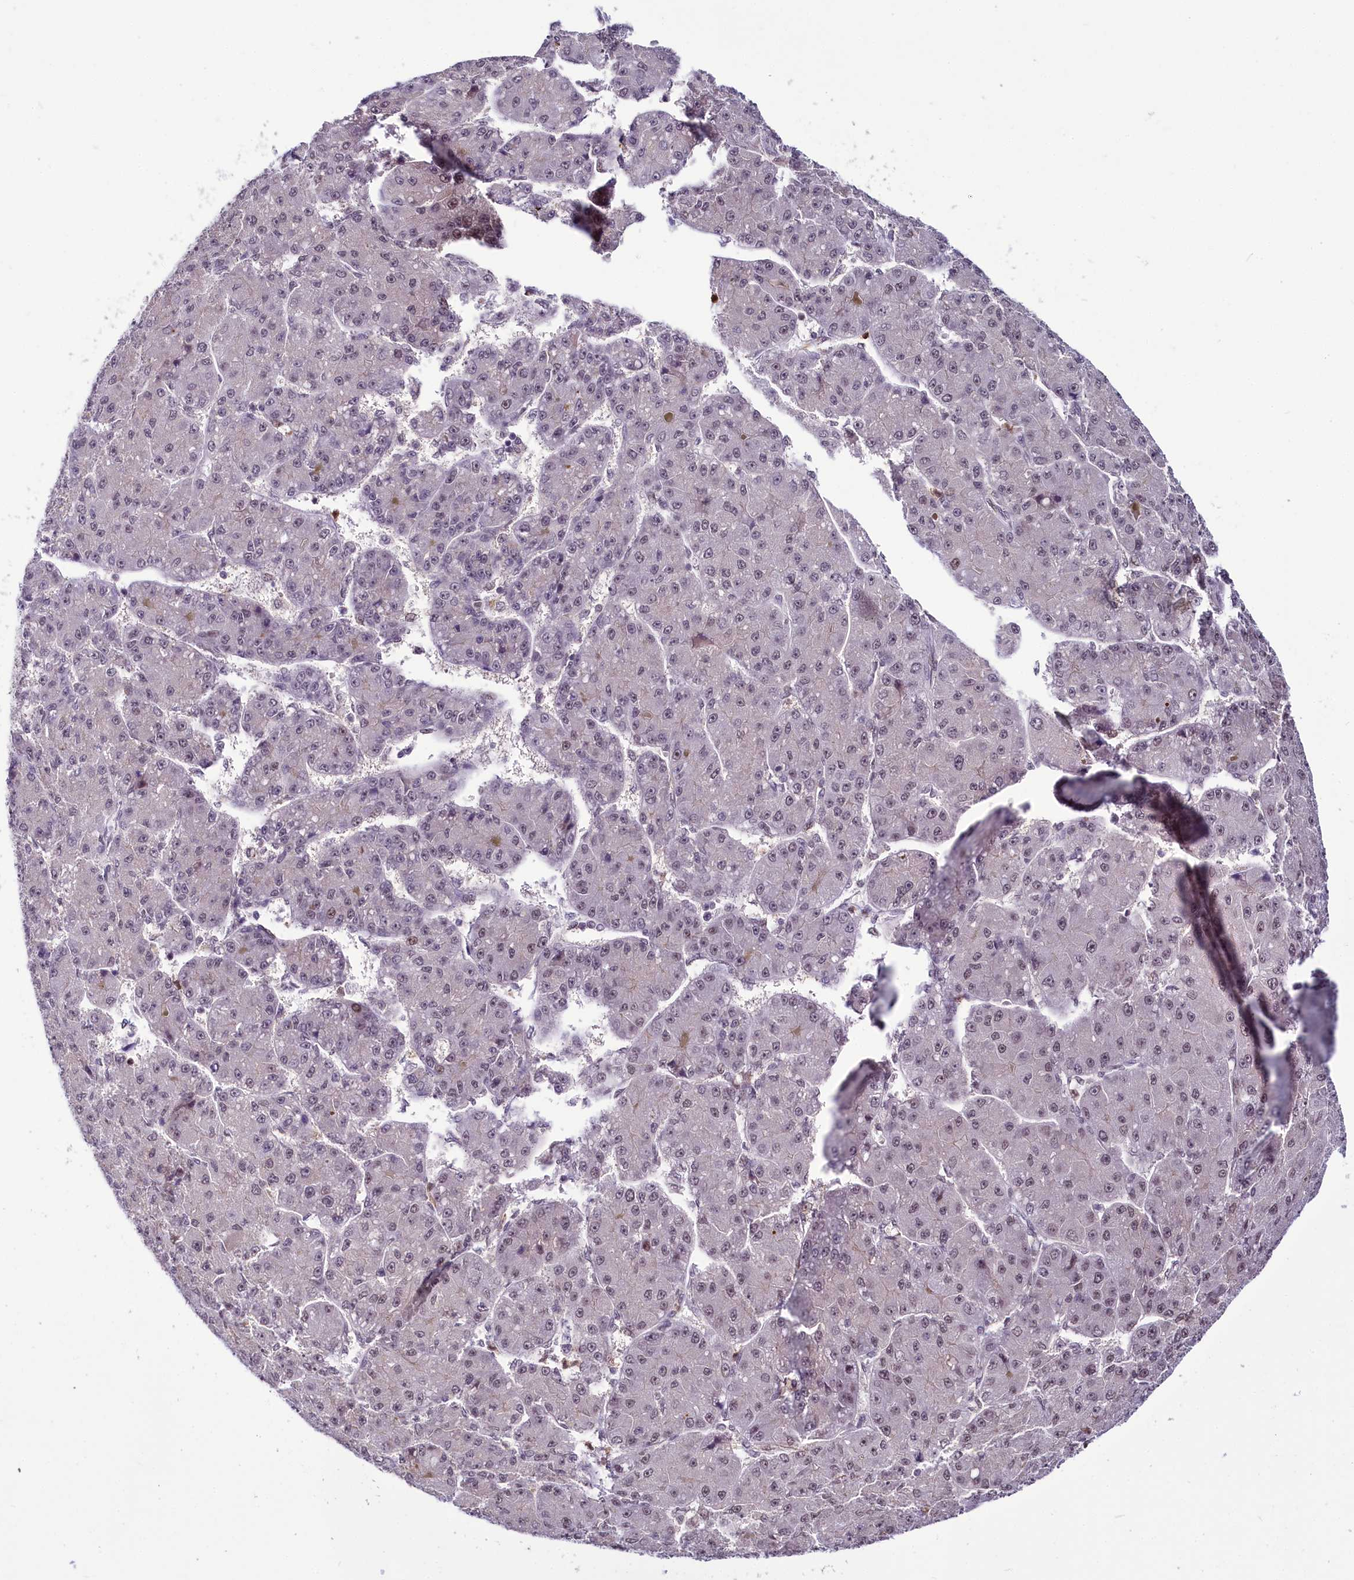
{"staining": {"intensity": "weak", "quantity": "25%-75%", "location": "nuclear"}, "tissue": "liver cancer", "cell_type": "Tumor cells", "image_type": "cancer", "snomed": [{"axis": "morphology", "description": "Carcinoma, Hepatocellular, NOS"}, {"axis": "topography", "description": "Liver"}], "caption": "A brown stain highlights weak nuclear positivity of a protein in liver hepatocellular carcinoma tumor cells.", "gene": "SCAF11", "patient": {"sex": "male", "age": 67}}